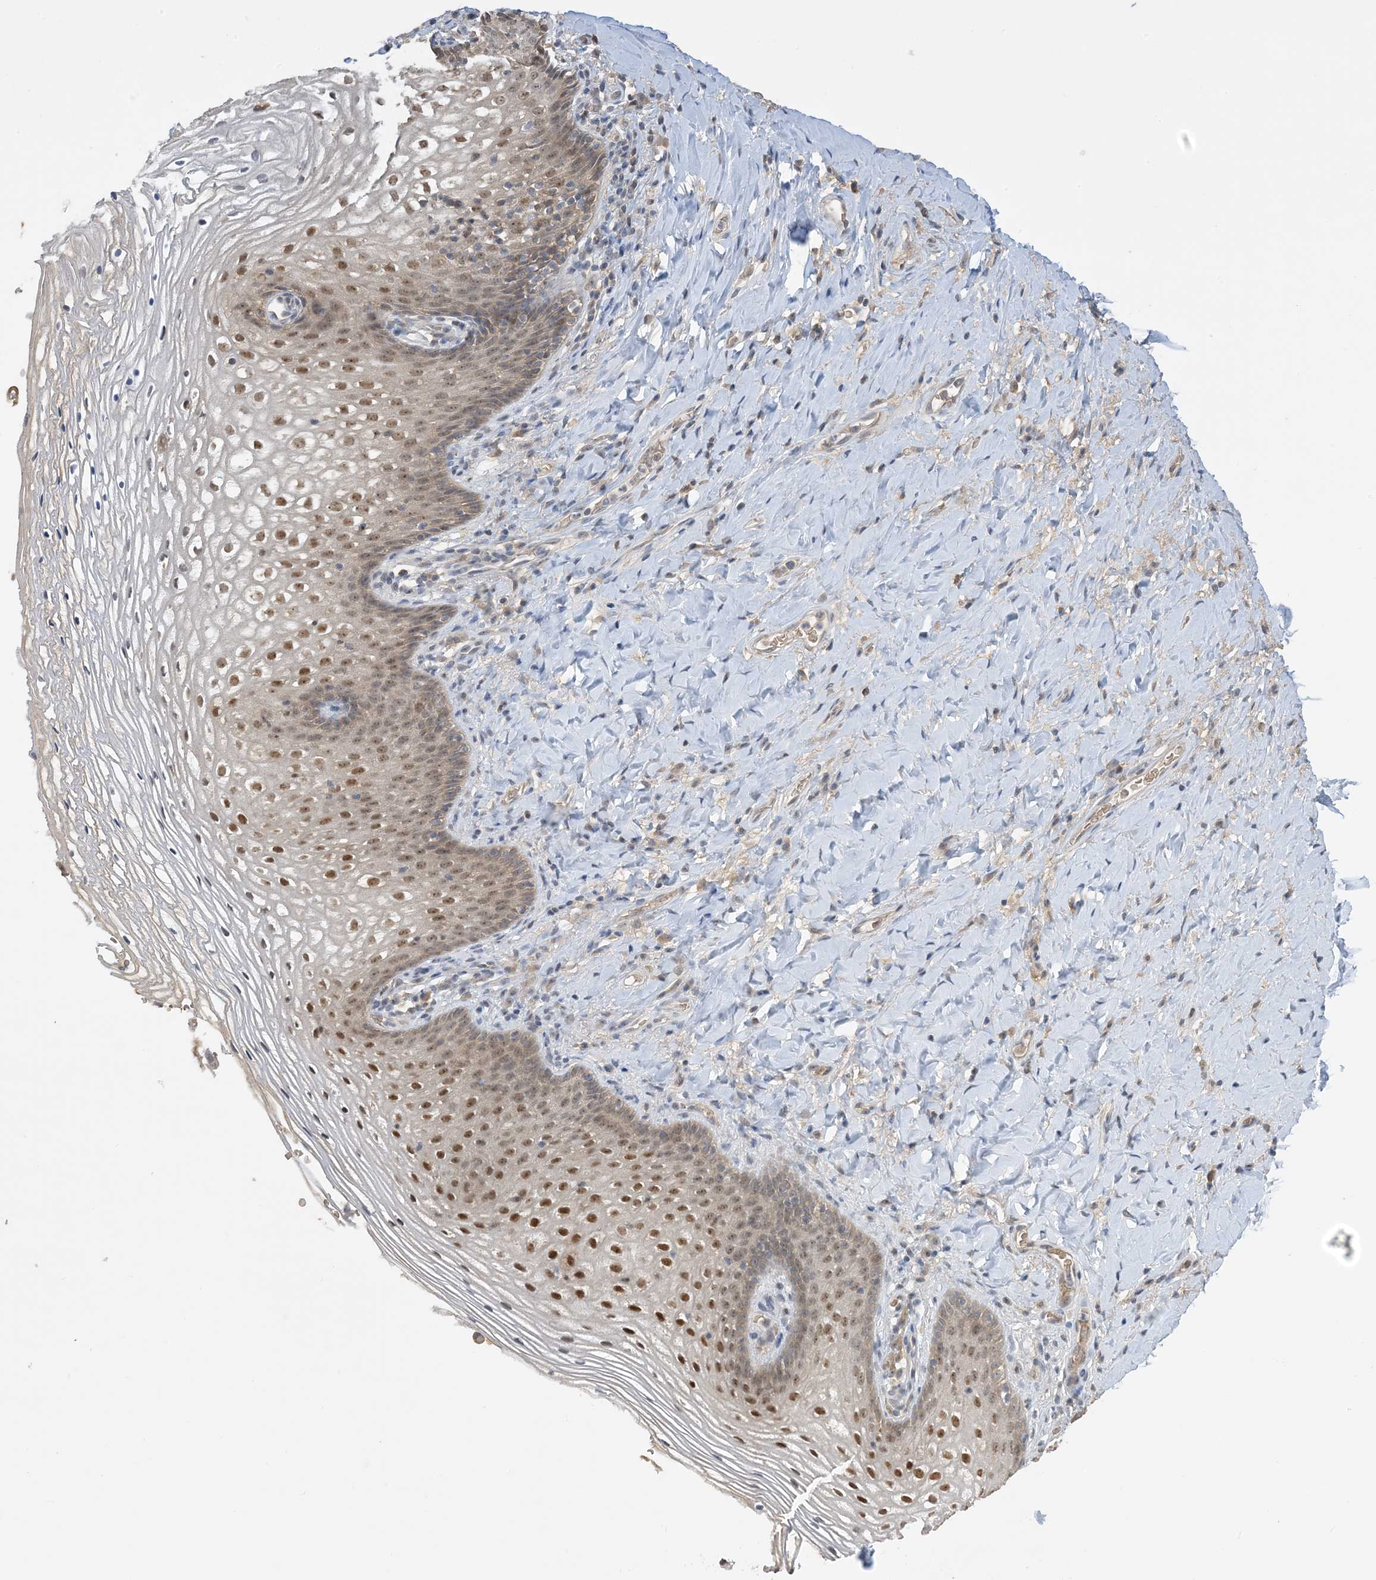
{"staining": {"intensity": "moderate", "quantity": "25%-75%", "location": "nuclear"}, "tissue": "vagina", "cell_type": "Squamous epithelial cells", "image_type": "normal", "snomed": [{"axis": "morphology", "description": "Normal tissue, NOS"}, {"axis": "topography", "description": "Vagina"}], "caption": "An IHC histopathology image of normal tissue is shown. Protein staining in brown labels moderate nuclear positivity in vagina within squamous epithelial cells. The staining was performed using DAB (3,3'-diaminobenzidine) to visualize the protein expression in brown, while the nuclei were stained in blue with hematoxylin (Magnification: 20x).", "gene": "UBE2E1", "patient": {"sex": "female", "age": 60}}